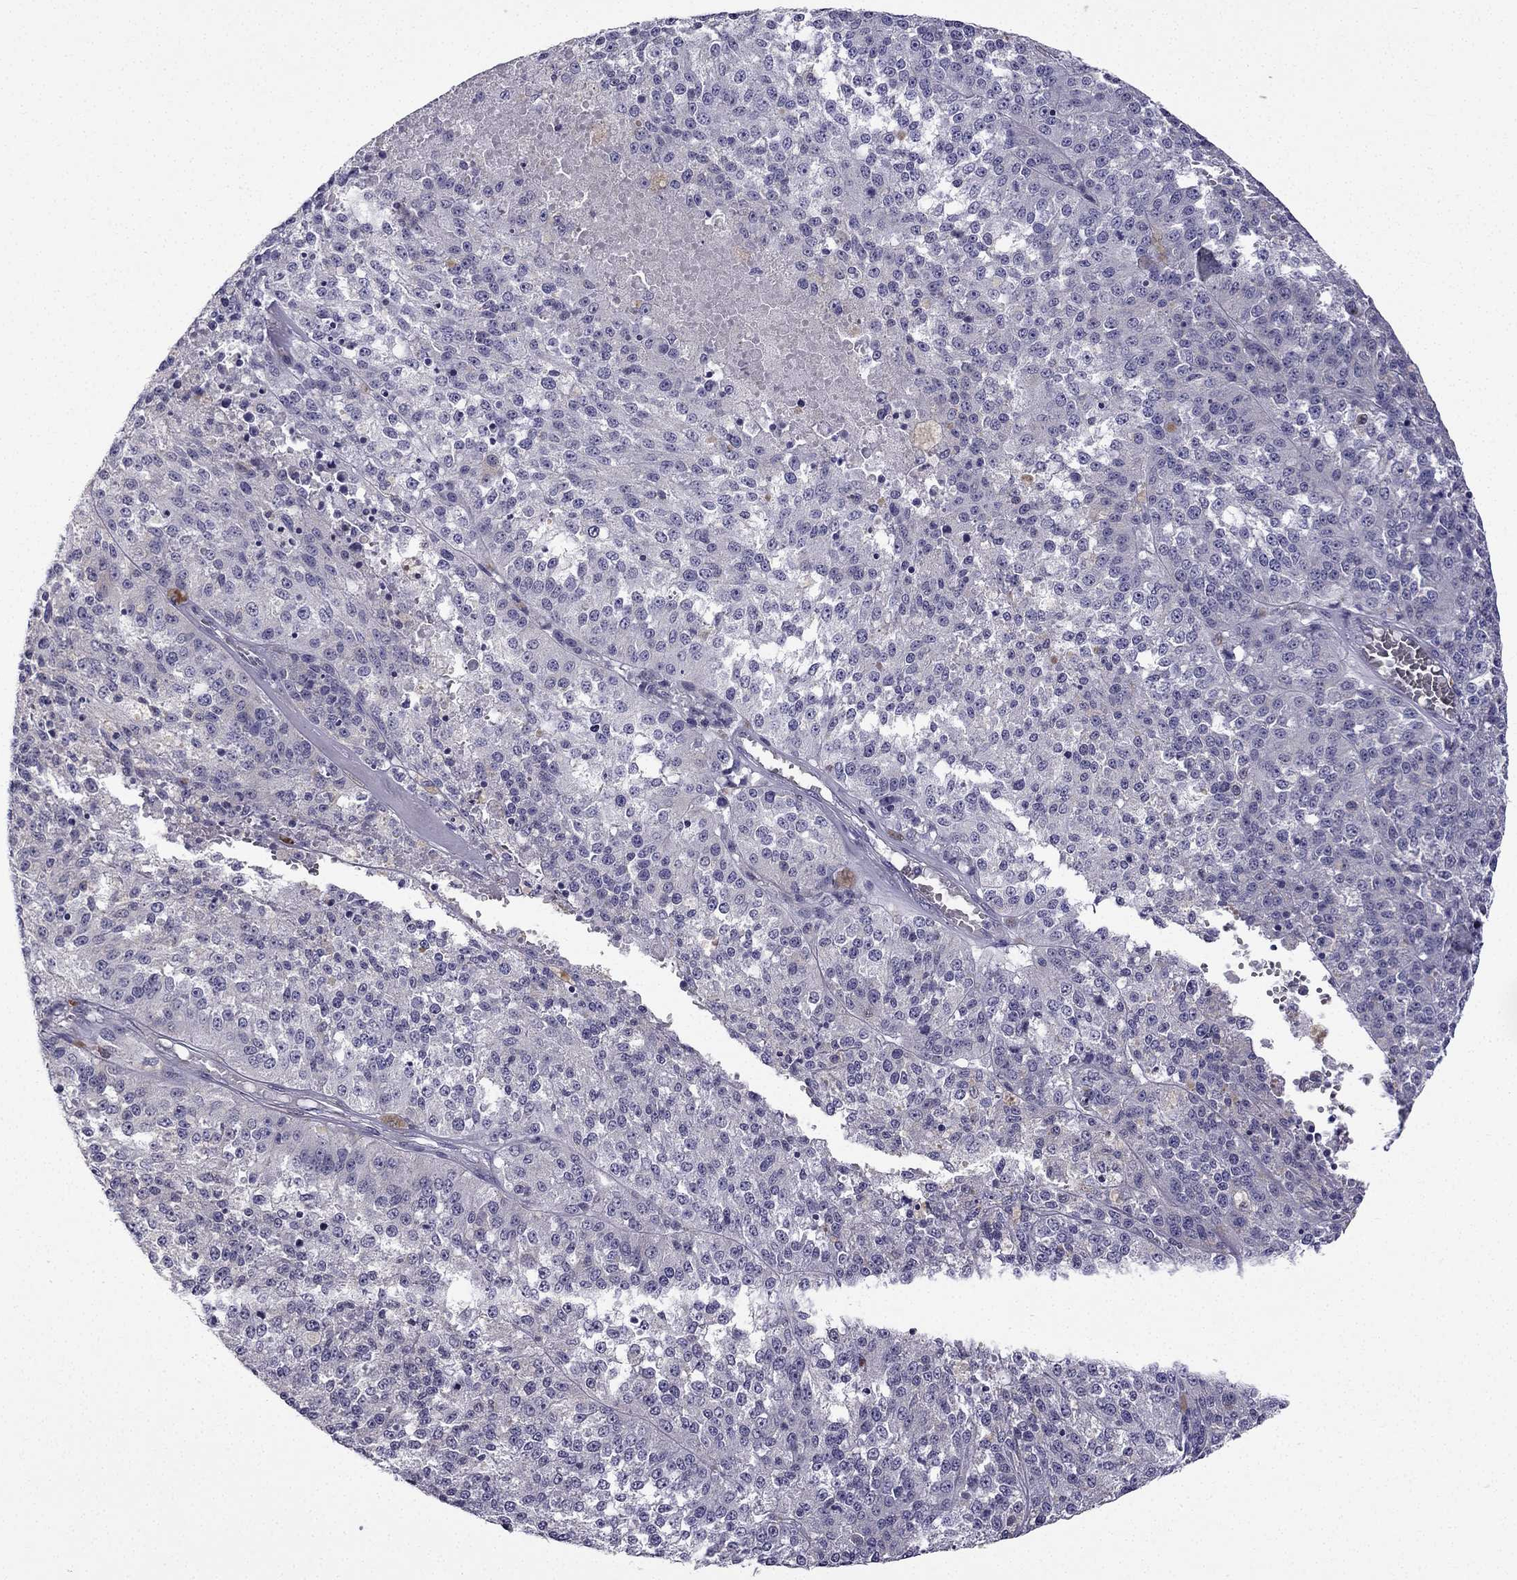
{"staining": {"intensity": "negative", "quantity": "none", "location": "none"}, "tissue": "melanoma", "cell_type": "Tumor cells", "image_type": "cancer", "snomed": [{"axis": "morphology", "description": "Malignant melanoma, Metastatic site"}, {"axis": "topography", "description": "Lymph node"}], "caption": "Malignant melanoma (metastatic site) was stained to show a protein in brown. There is no significant positivity in tumor cells.", "gene": "CCK", "patient": {"sex": "female", "age": 64}}